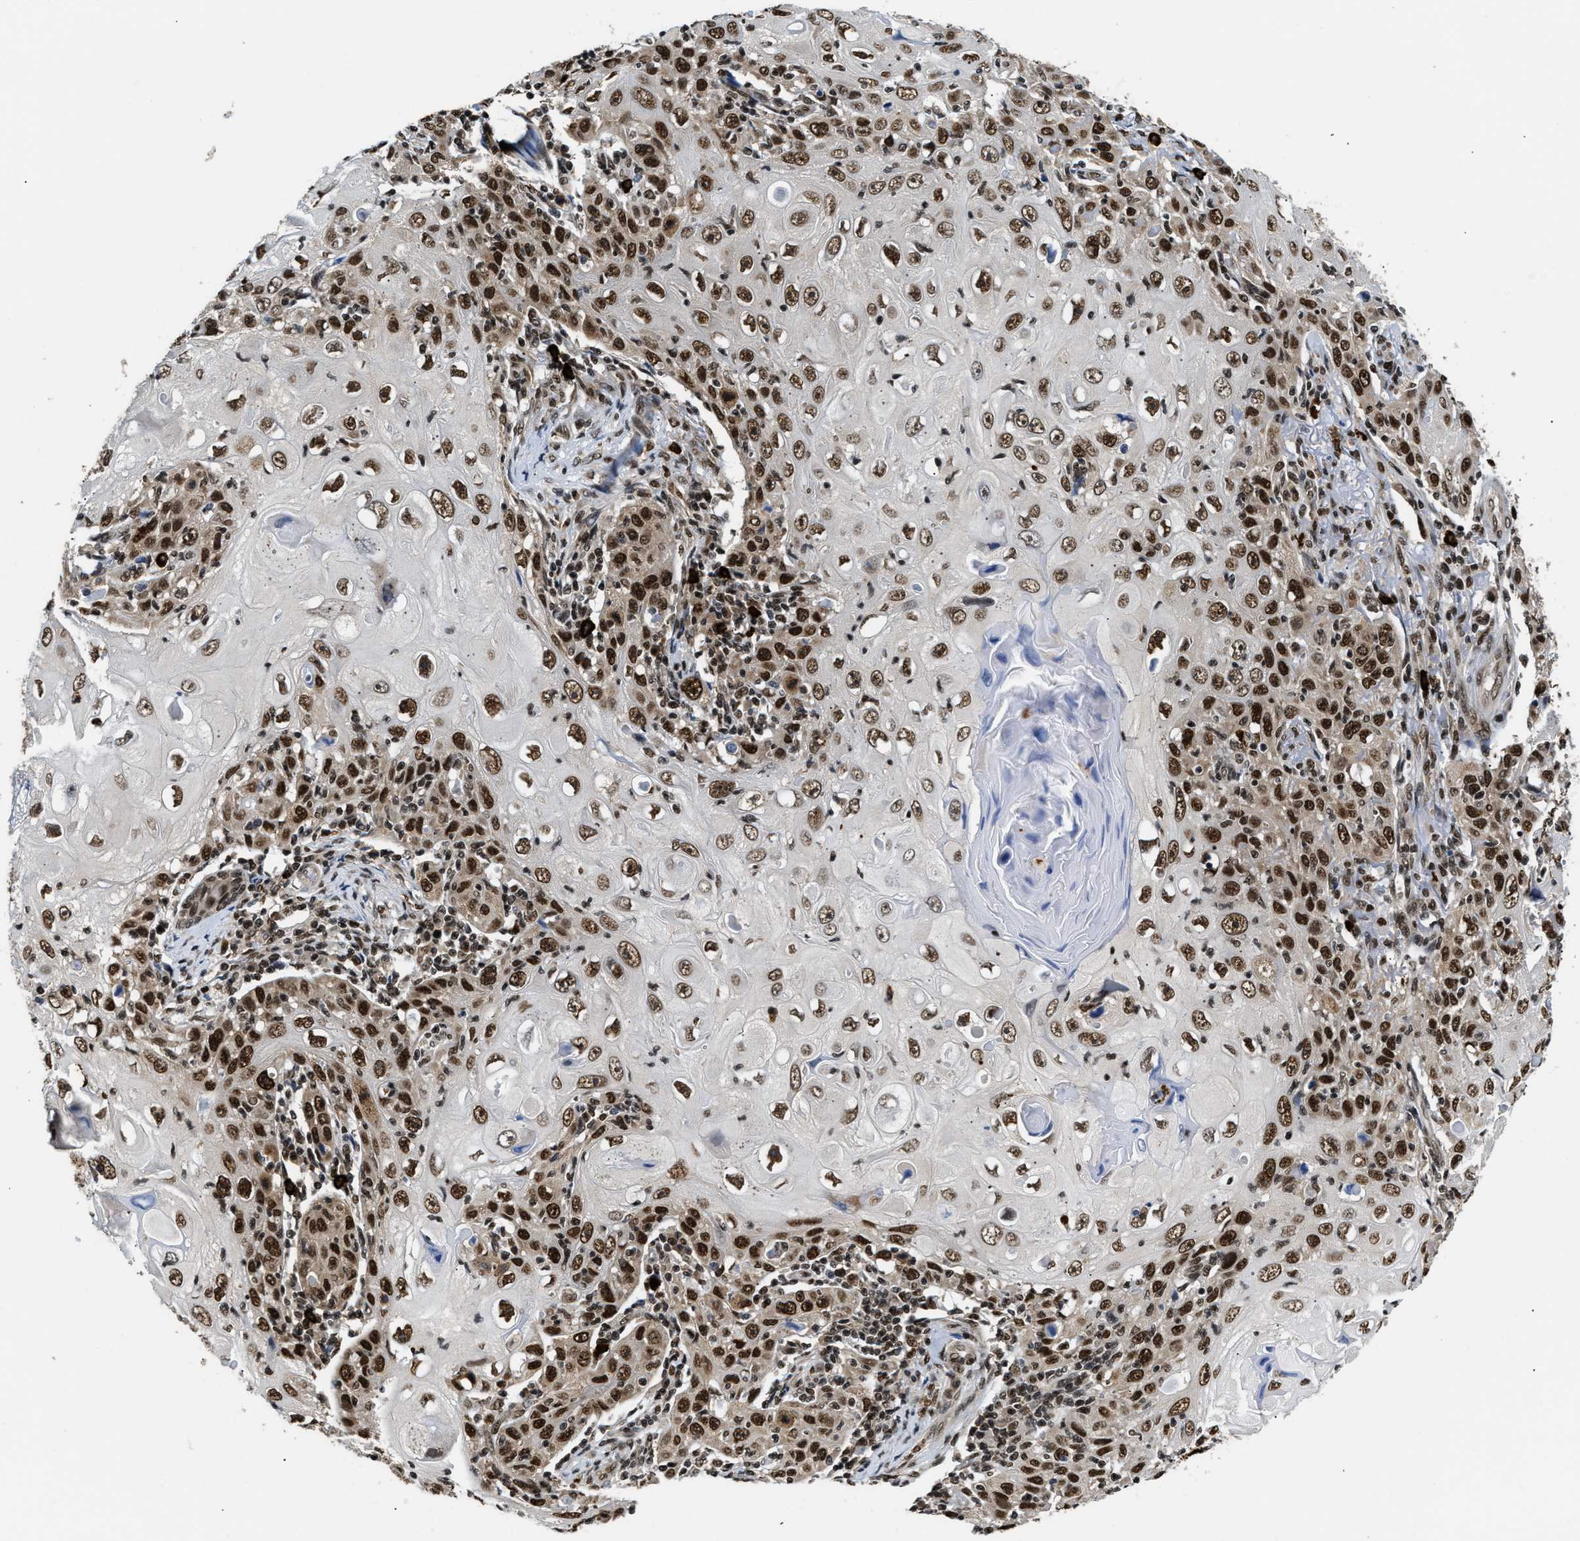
{"staining": {"intensity": "strong", "quantity": ">75%", "location": "nuclear"}, "tissue": "skin cancer", "cell_type": "Tumor cells", "image_type": "cancer", "snomed": [{"axis": "morphology", "description": "Squamous cell carcinoma, NOS"}, {"axis": "topography", "description": "Skin"}], "caption": "Strong nuclear protein positivity is identified in about >75% of tumor cells in skin squamous cell carcinoma.", "gene": "CCNDBP1", "patient": {"sex": "female", "age": 88}}